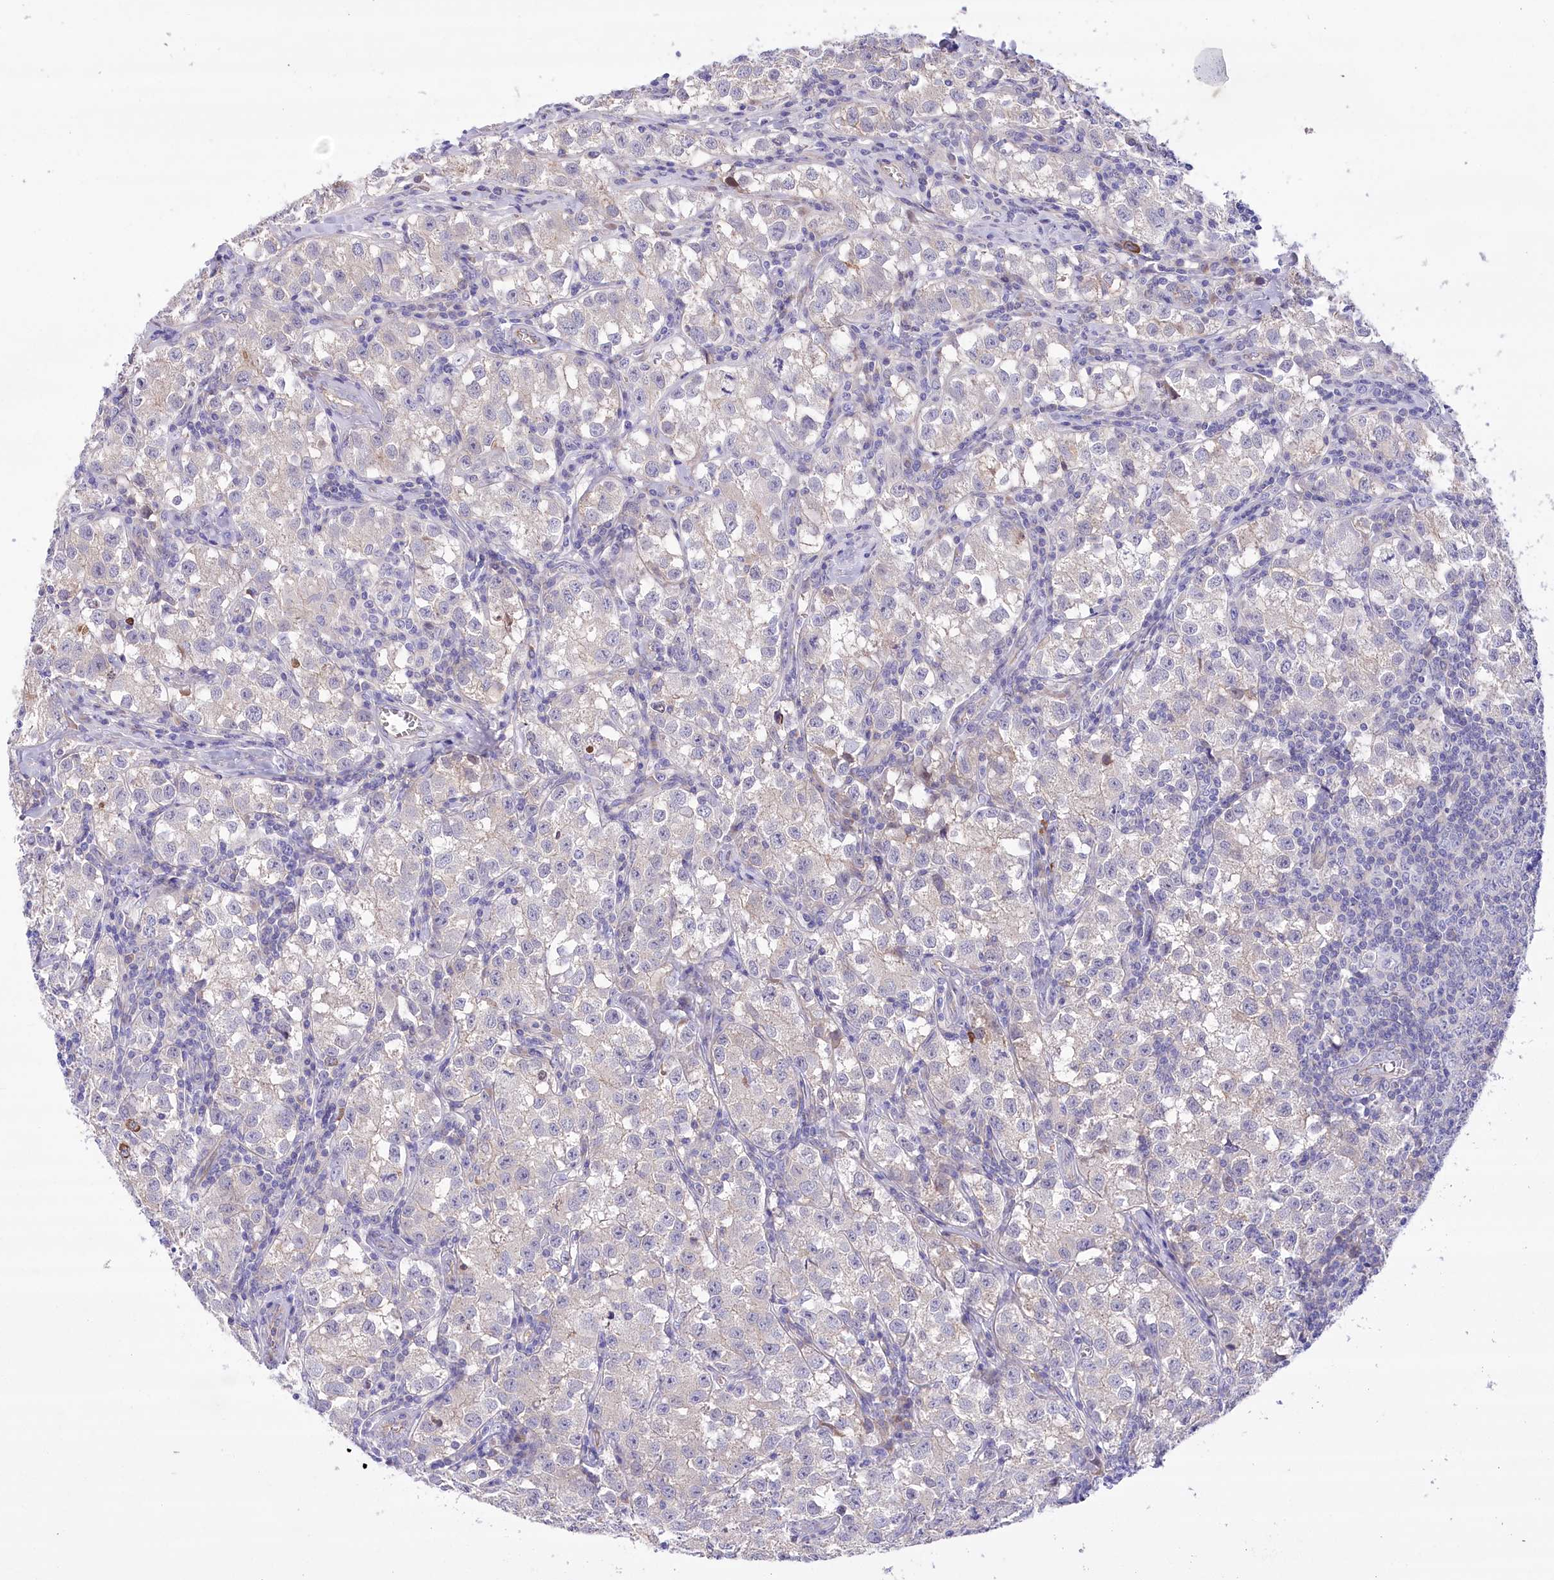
{"staining": {"intensity": "negative", "quantity": "none", "location": "none"}, "tissue": "testis cancer", "cell_type": "Tumor cells", "image_type": "cancer", "snomed": [{"axis": "morphology", "description": "Seminoma, NOS"}, {"axis": "morphology", "description": "Carcinoma, Embryonal, NOS"}, {"axis": "topography", "description": "Testis"}], "caption": "Immunohistochemistry (IHC) of testis embryonal carcinoma shows no expression in tumor cells. The staining is performed using DAB (3,3'-diaminobenzidine) brown chromogen with nuclei counter-stained in using hematoxylin.", "gene": "CEP164", "patient": {"sex": "male", "age": 43}}